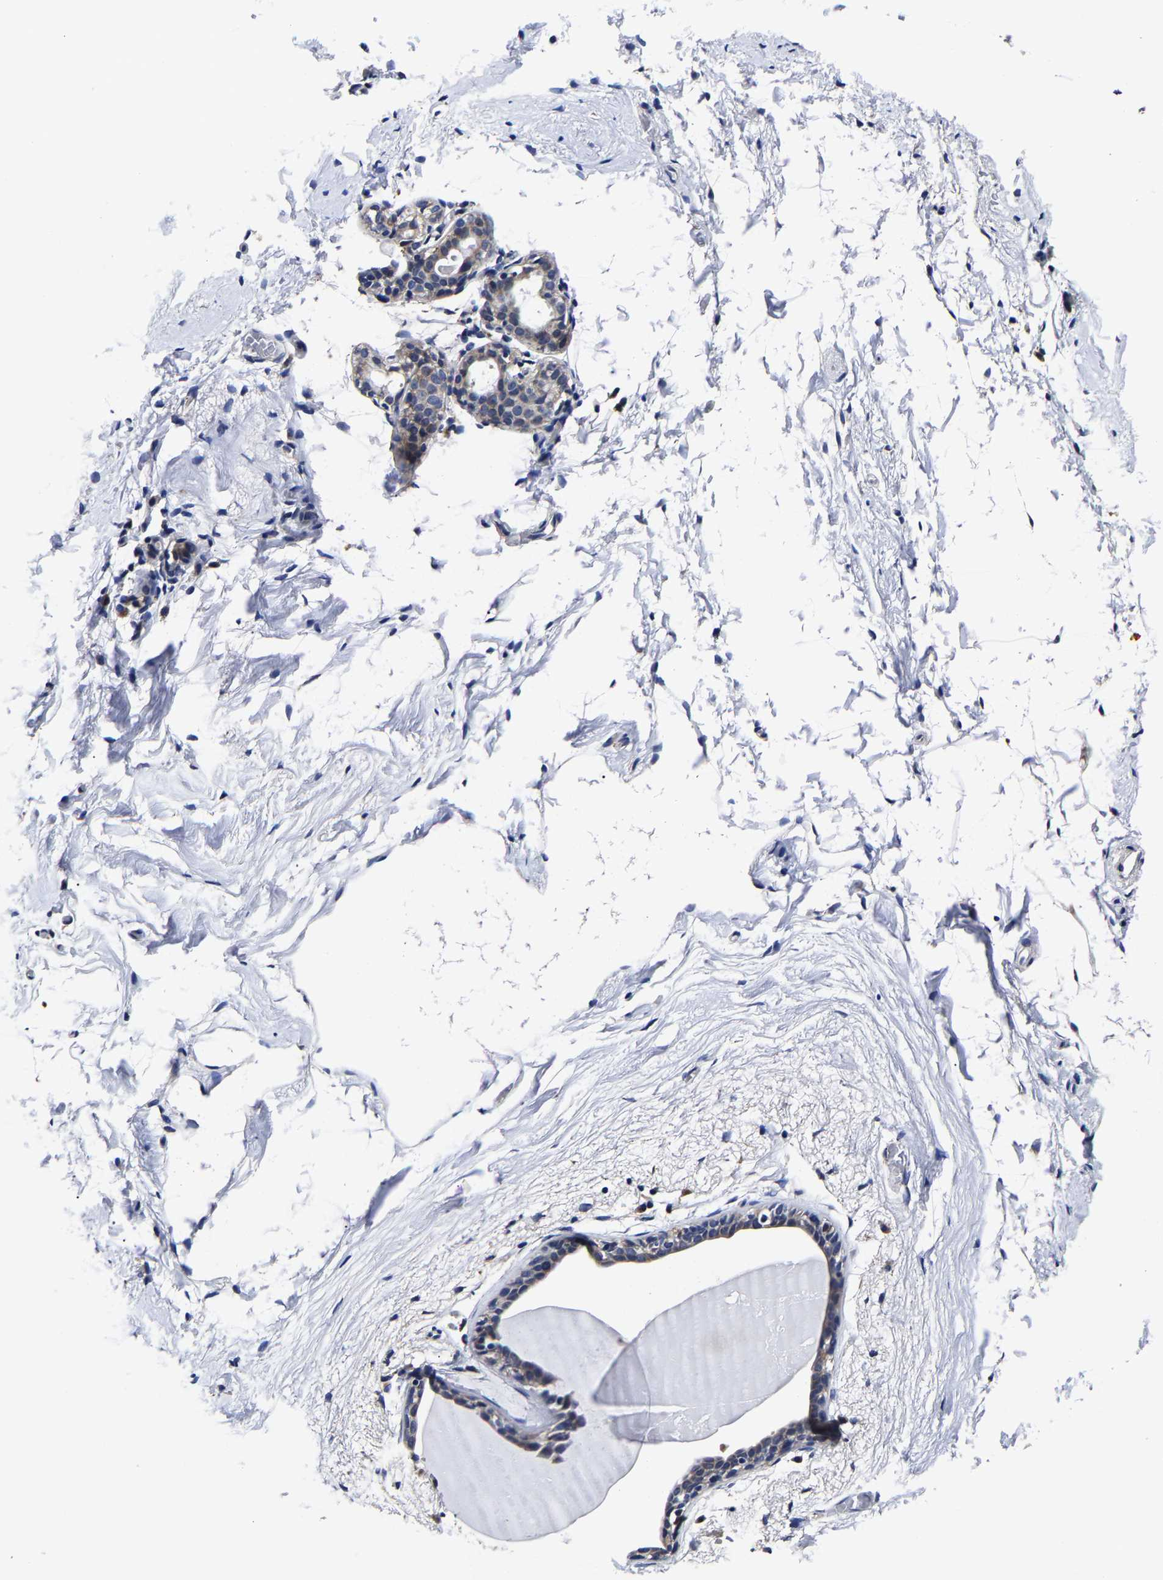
{"staining": {"intensity": "negative", "quantity": "none", "location": "none"}, "tissue": "breast", "cell_type": "Adipocytes", "image_type": "normal", "snomed": [{"axis": "morphology", "description": "Normal tissue, NOS"}, {"axis": "topography", "description": "Breast"}], "caption": "Adipocytes show no significant protein expression in benign breast.", "gene": "AASS", "patient": {"sex": "female", "age": 62}}